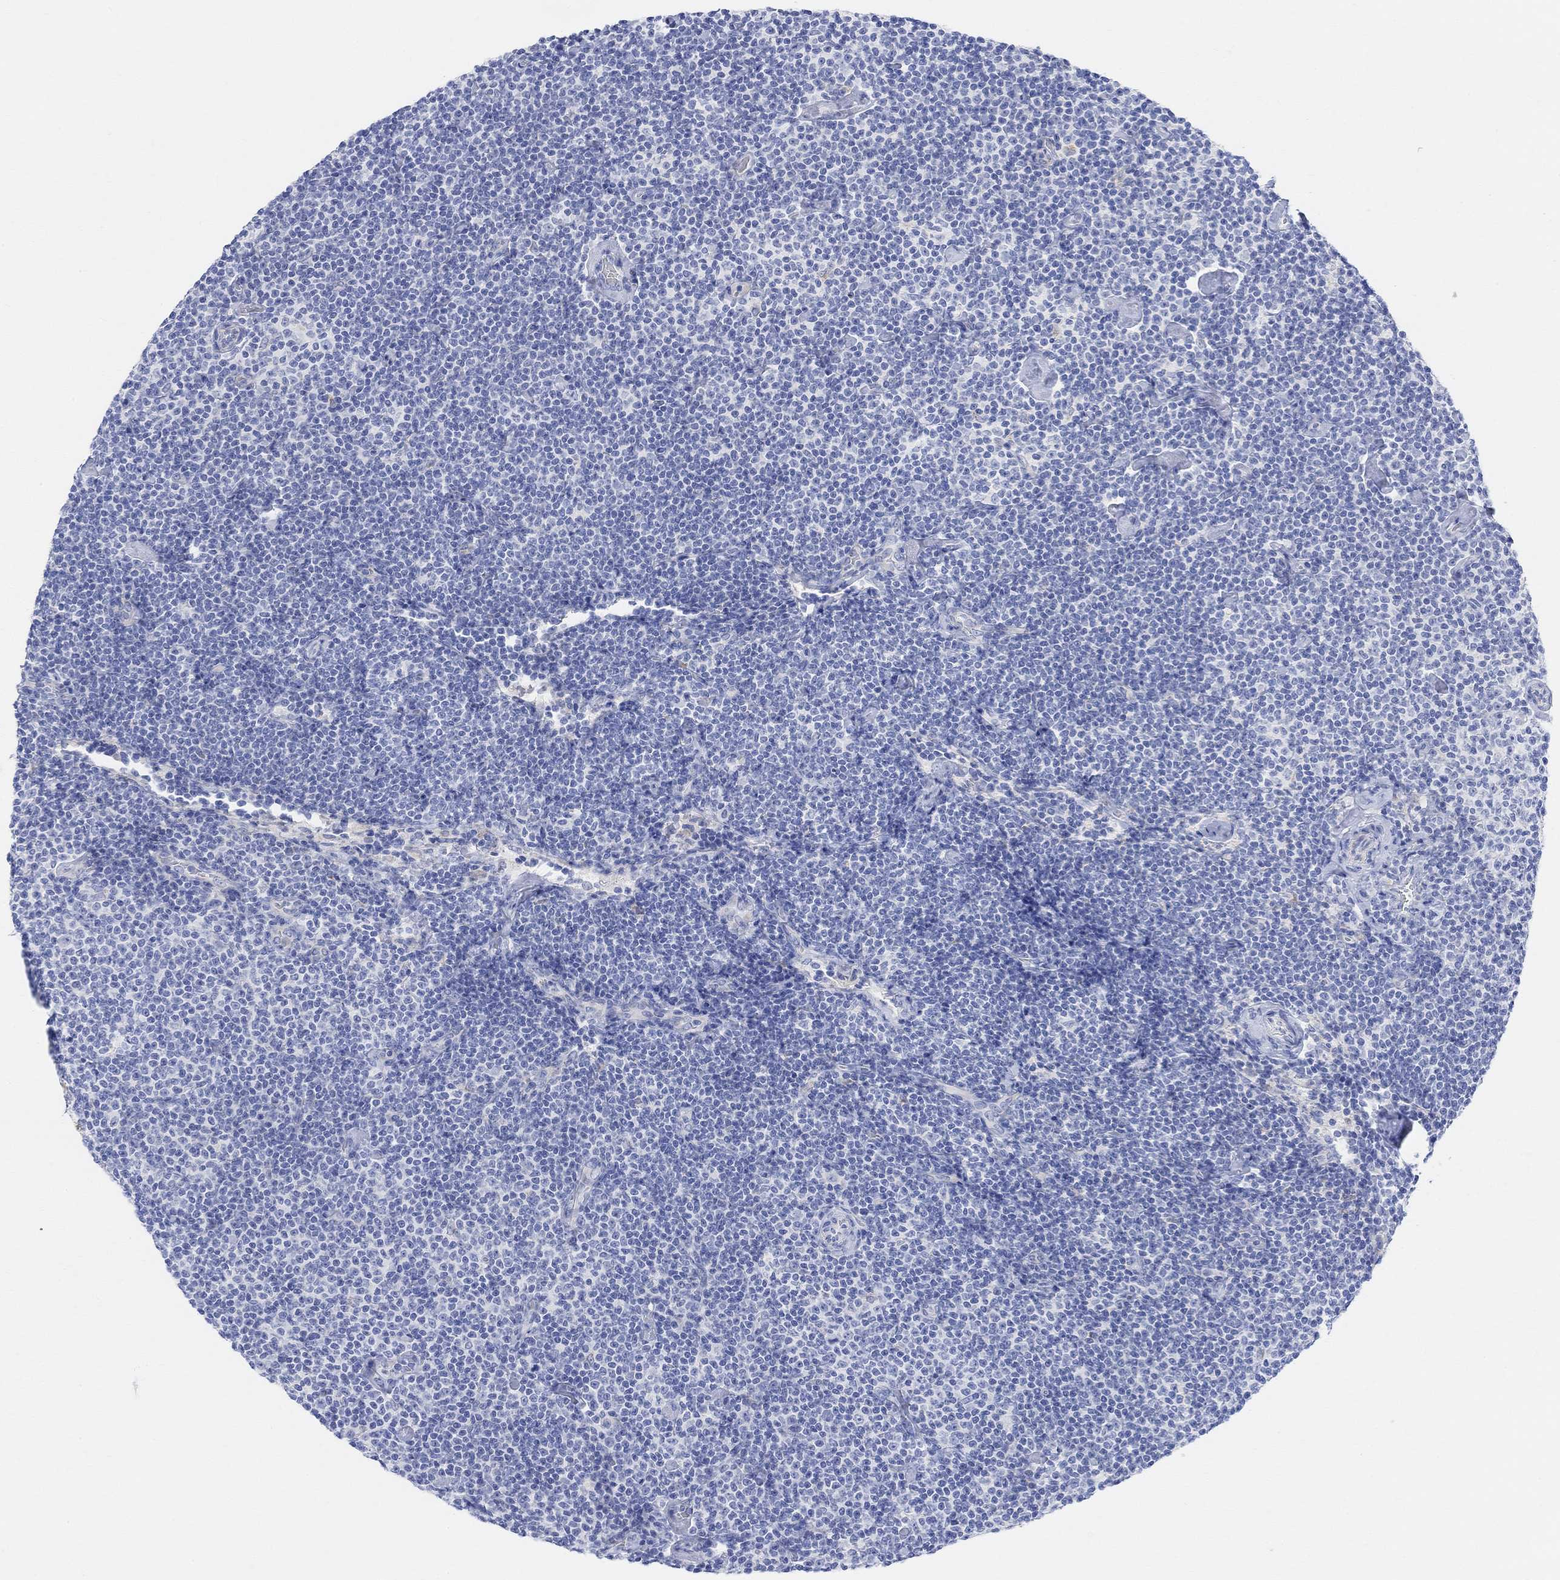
{"staining": {"intensity": "negative", "quantity": "none", "location": "none"}, "tissue": "lymphoma", "cell_type": "Tumor cells", "image_type": "cancer", "snomed": [{"axis": "morphology", "description": "Malignant lymphoma, non-Hodgkin's type, Low grade"}, {"axis": "topography", "description": "Lymph node"}], "caption": "Human malignant lymphoma, non-Hodgkin's type (low-grade) stained for a protein using IHC shows no staining in tumor cells.", "gene": "RETNLB", "patient": {"sex": "male", "age": 81}}